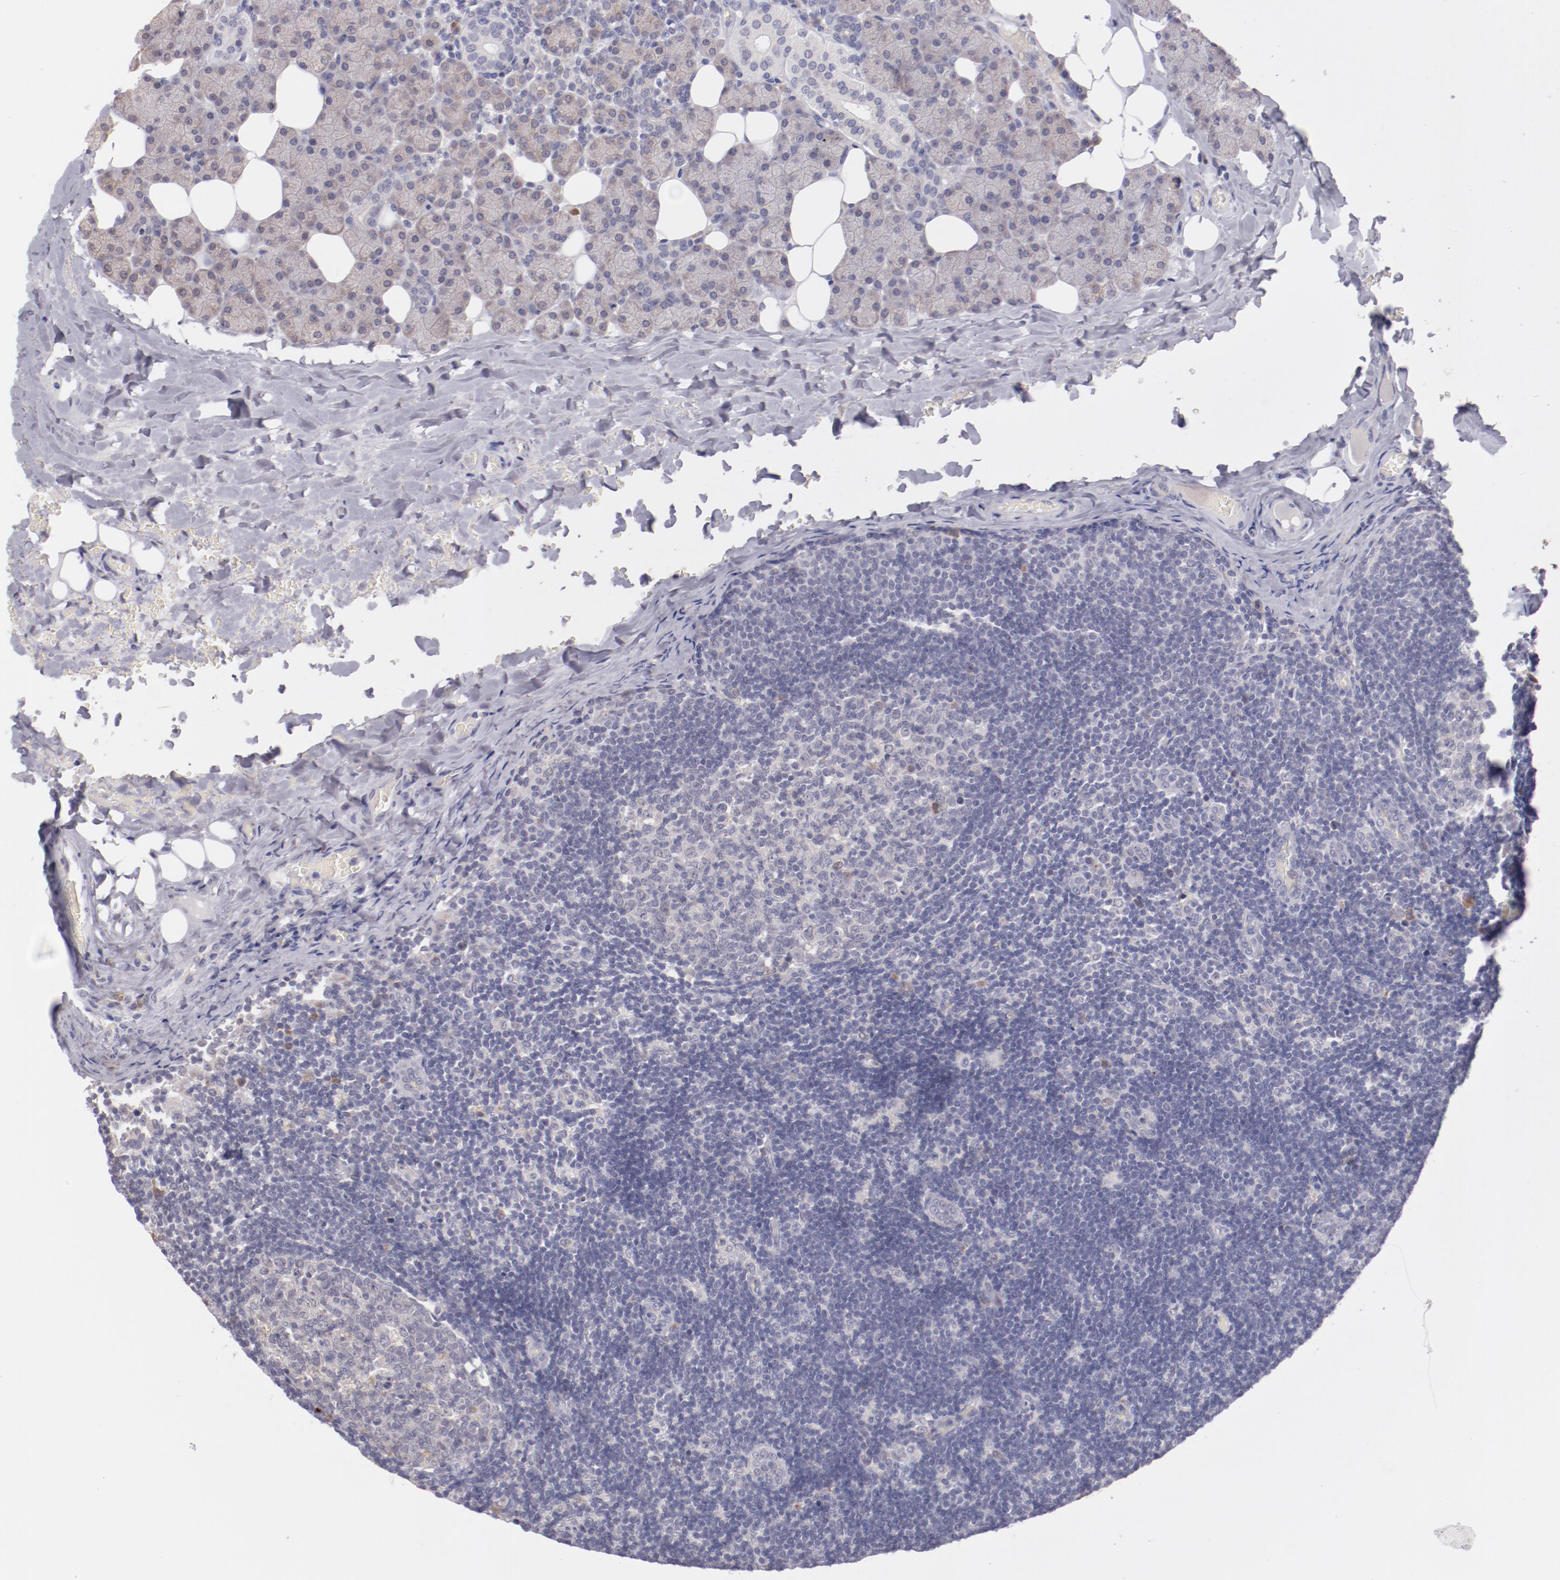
{"staining": {"intensity": "moderate", "quantity": "<25%", "location": "cytoplasmic/membranous"}, "tissue": "lymph node", "cell_type": "Germinal center cells", "image_type": "normal", "snomed": [{"axis": "morphology", "description": "Normal tissue, NOS"}, {"axis": "topography", "description": "Lymph node"}, {"axis": "topography", "description": "Salivary gland"}], "caption": "Approximately <25% of germinal center cells in normal lymph node exhibit moderate cytoplasmic/membranous protein positivity as visualized by brown immunohistochemical staining.", "gene": "TRAF3", "patient": {"sex": "male", "age": 8}}